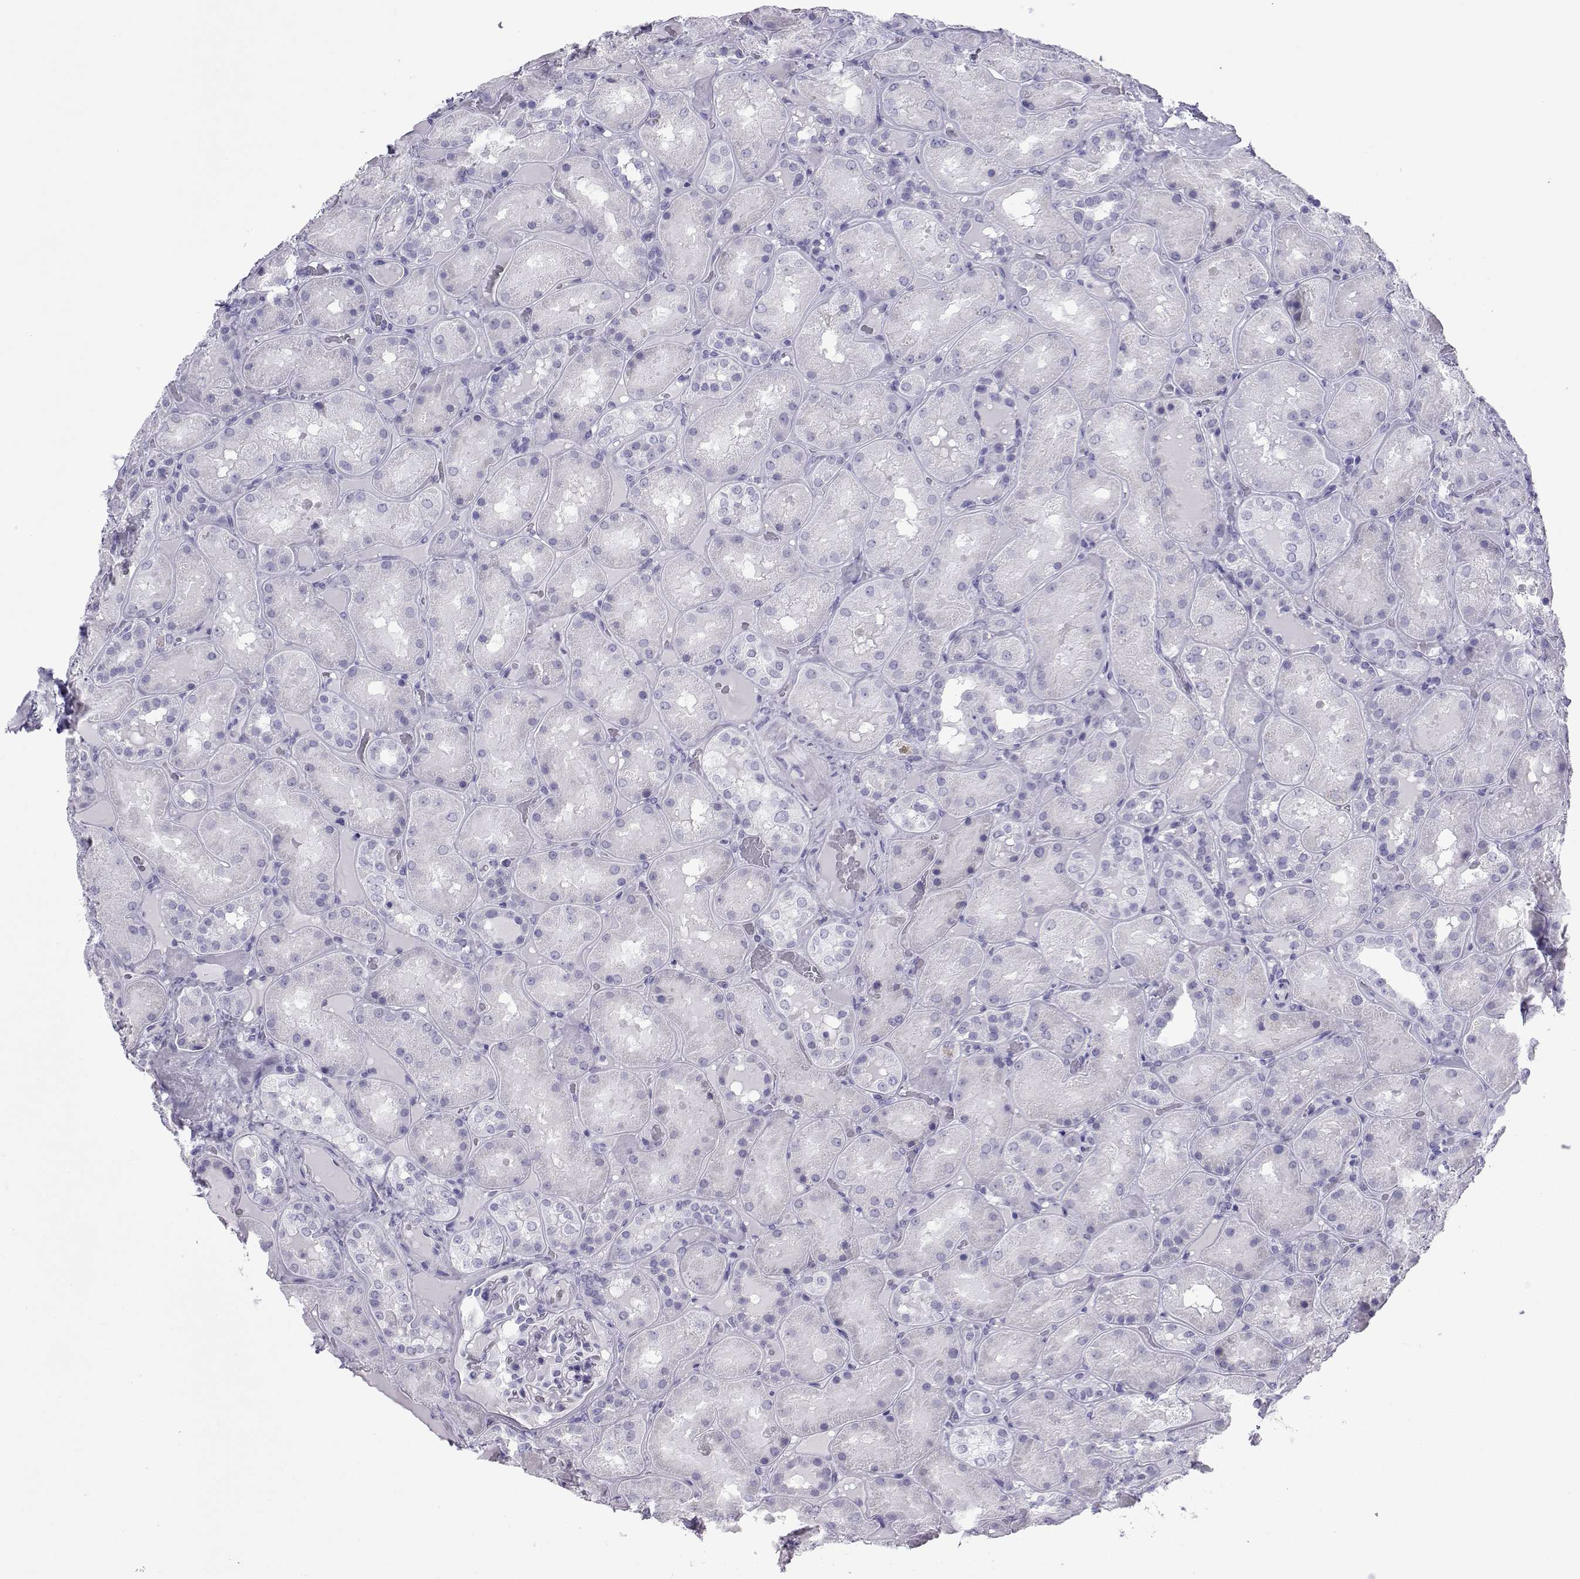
{"staining": {"intensity": "negative", "quantity": "none", "location": "none"}, "tissue": "kidney", "cell_type": "Cells in glomeruli", "image_type": "normal", "snomed": [{"axis": "morphology", "description": "Normal tissue, NOS"}, {"axis": "topography", "description": "Kidney"}], "caption": "High power microscopy image of an immunohistochemistry (IHC) micrograph of unremarkable kidney, revealing no significant staining in cells in glomeruli.", "gene": "LORICRIN", "patient": {"sex": "male", "age": 73}}